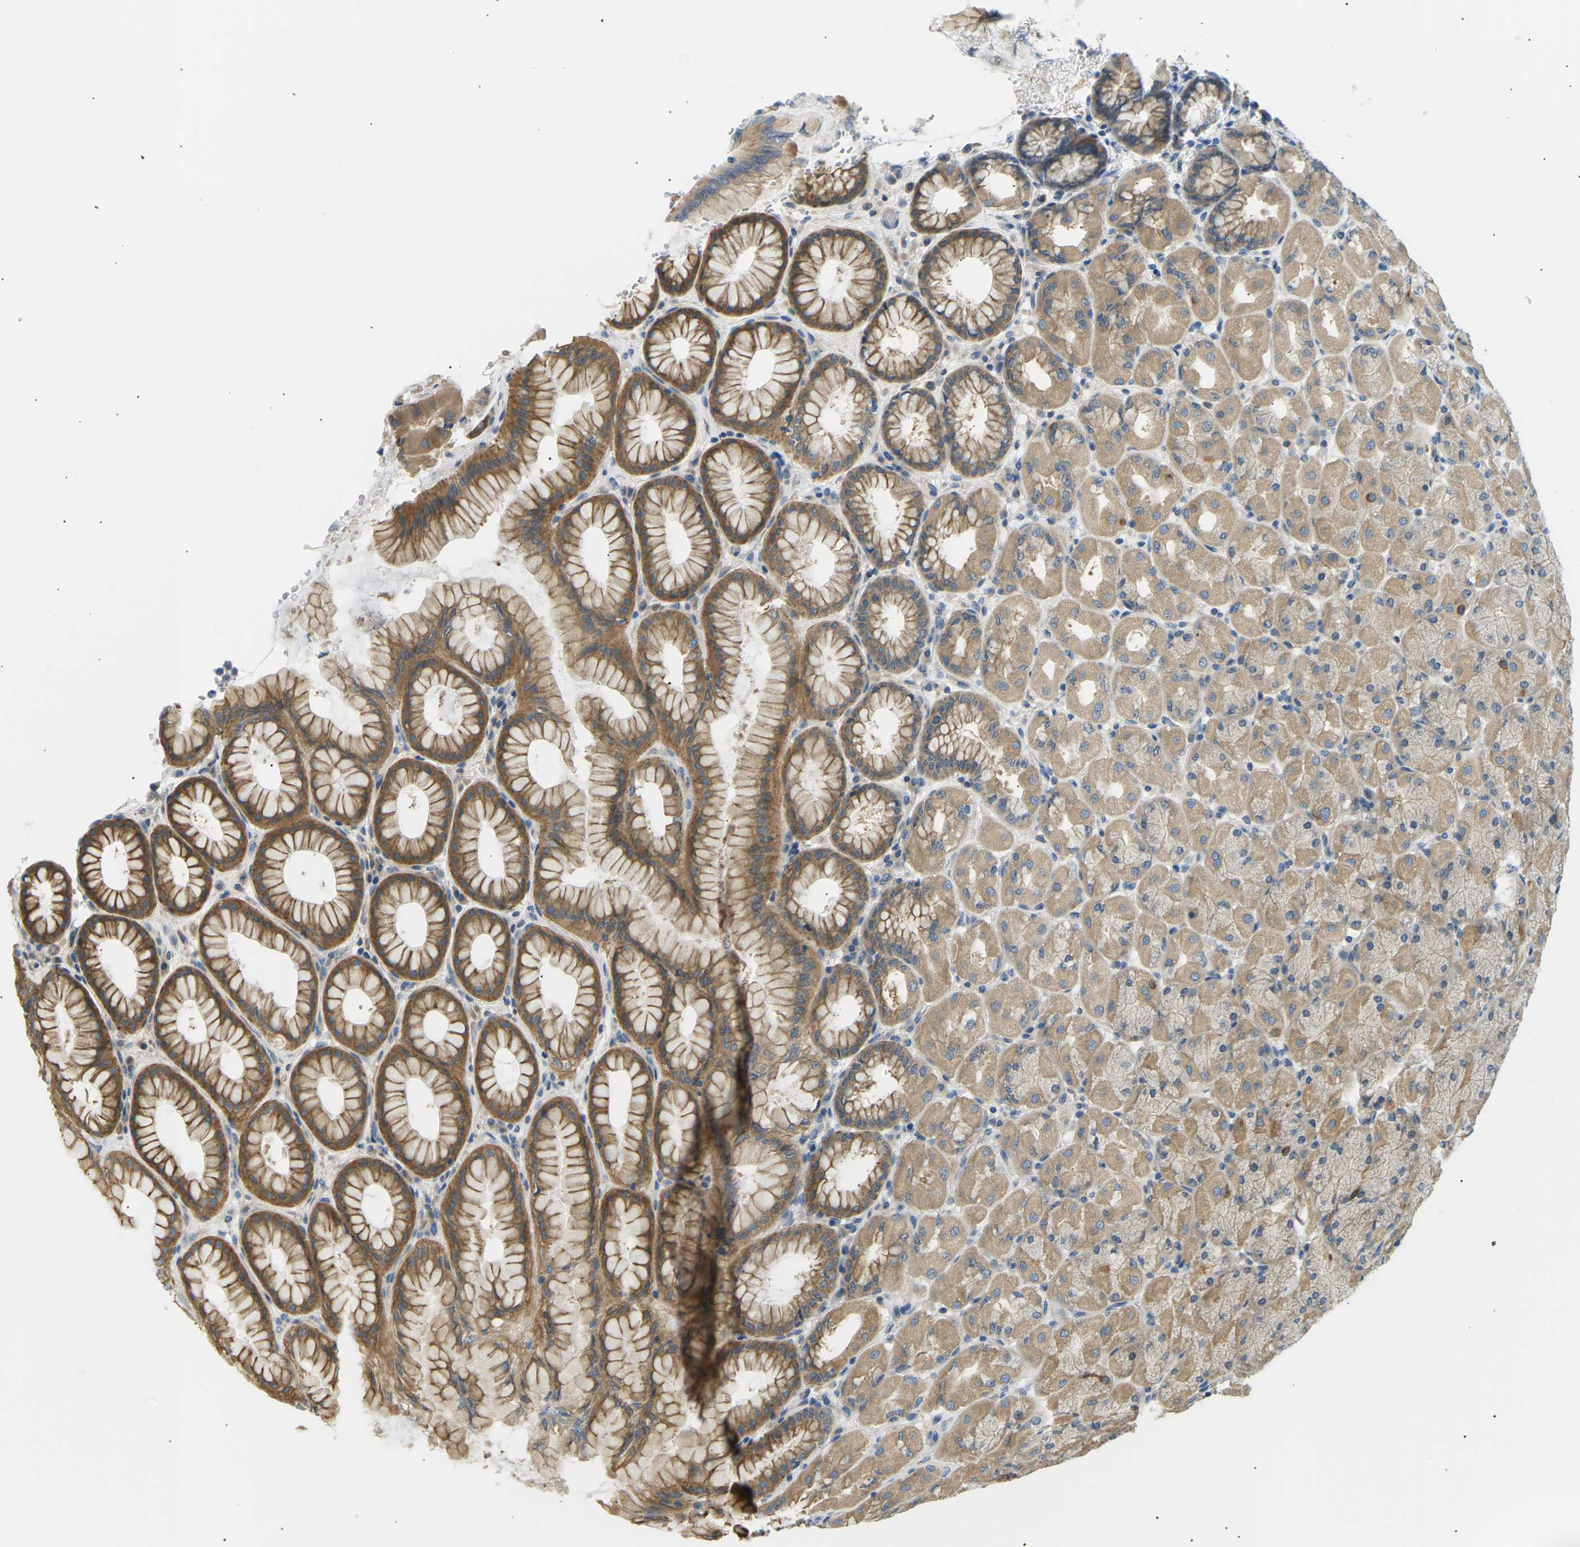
{"staining": {"intensity": "moderate", "quantity": ">75%", "location": "cytoplasmic/membranous"}, "tissue": "stomach", "cell_type": "Glandular cells", "image_type": "normal", "snomed": [{"axis": "morphology", "description": "Normal tissue, NOS"}, {"axis": "topography", "description": "Stomach, upper"}], "caption": "Moderate cytoplasmic/membranous protein staining is appreciated in about >75% of glandular cells in stomach. (DAB (3,3'-diaminobenzidine) = brown stain, brightfield microscopy at high magnification).", "gene": "TBC1D8", "patient": {"sex": "female", "age": 56}}